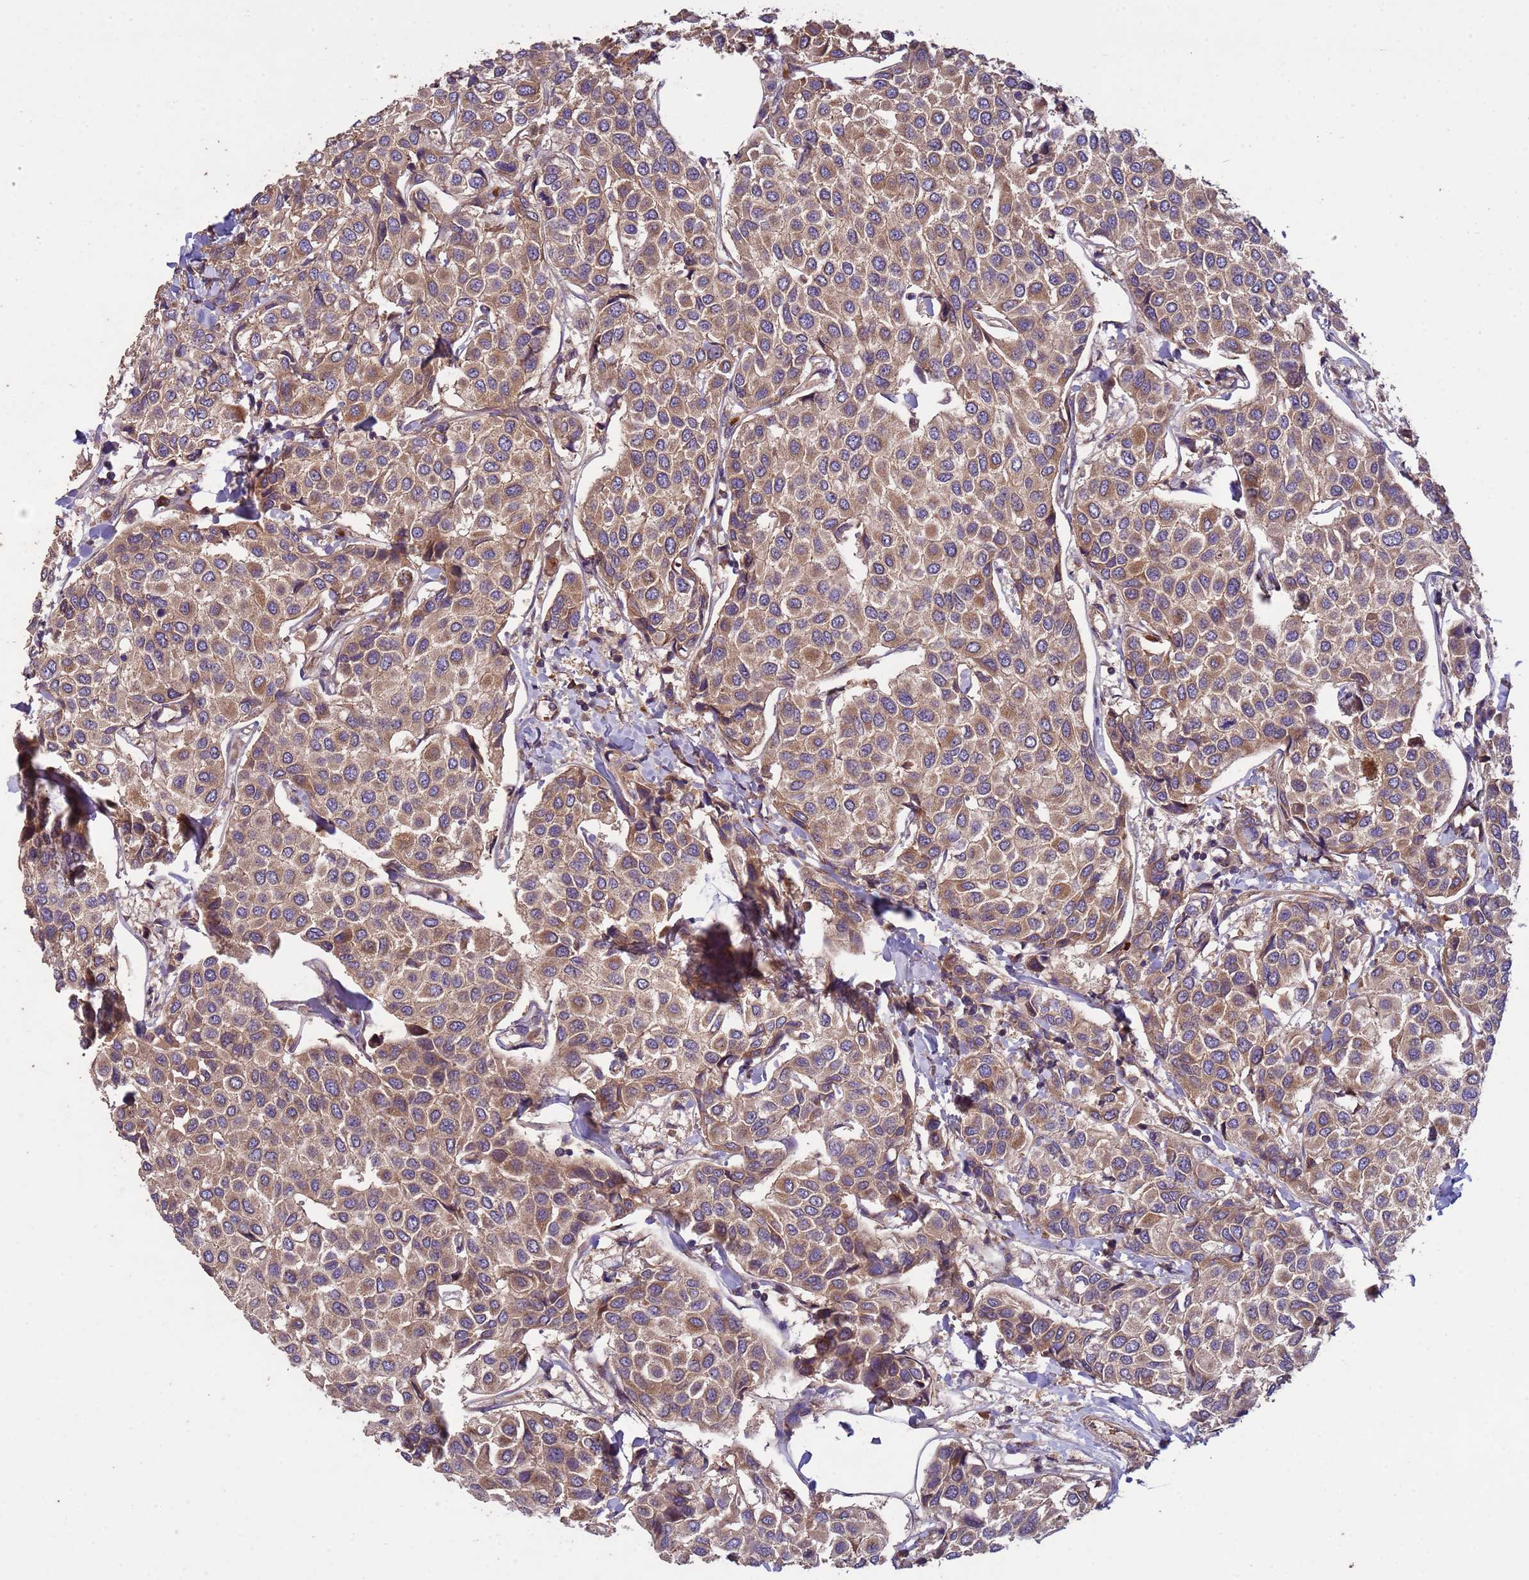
{"staining": {"intensity": "moderate", "quantity": ">75%", "location": "cytoplasmic/membranous"}, "tissue": "breast cancer", "cell_type": "Tumor cells", "image_type": "cancer", "snomed": [{"axis": "morphology", "description": "Duct carcinoma"}, {"axis": "topography", "description": "Breast"}], "caption": "This is a histology image of immunohistochemistry (IHC) staining of invasive ductal carcinoma (breast), which shows moderate positivity in the cytoplasmic/membranous of tumor cells.", "gene": "RAB10", "patient": {"sex": "female", "age": 55}}